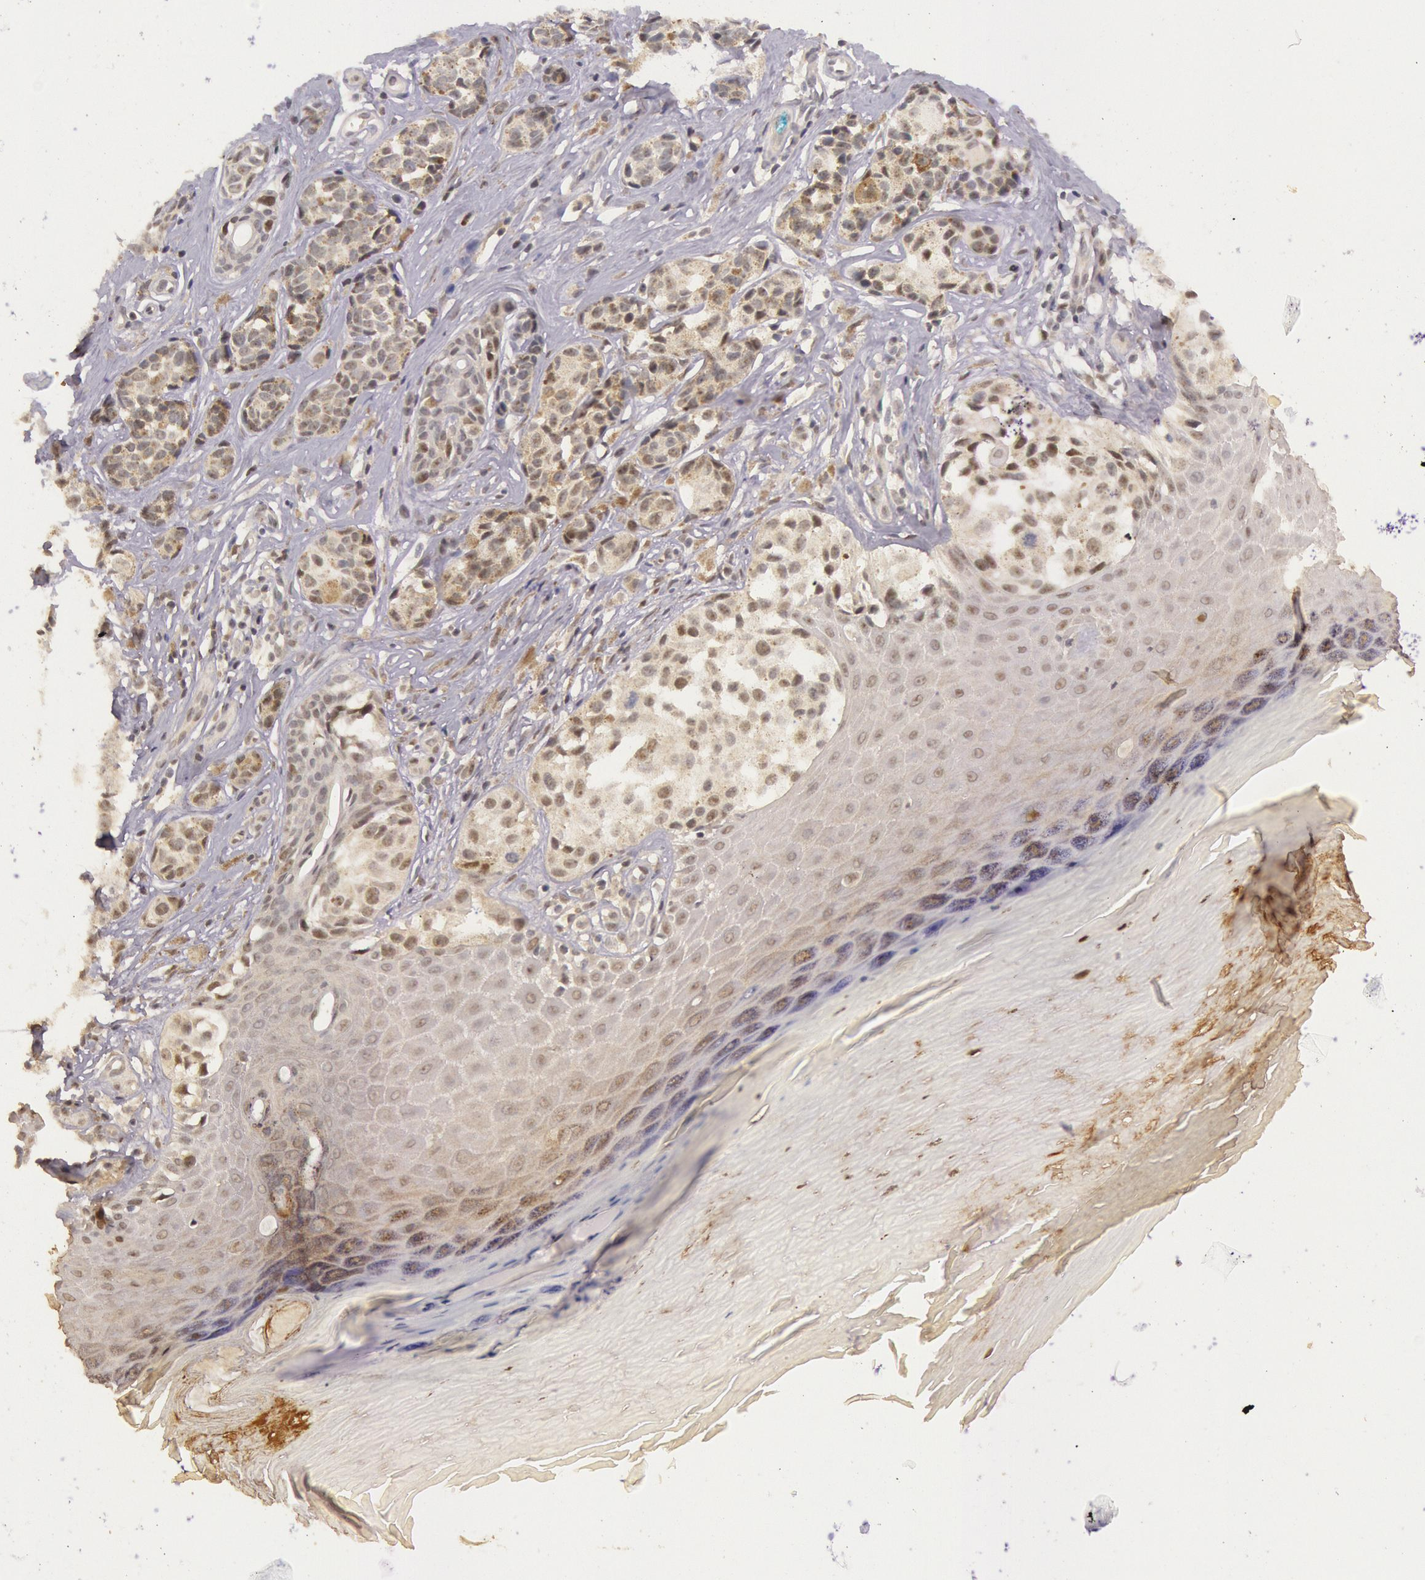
{"staining": {"intensity": "moderate", "quantity": ">75%", "location": "cytoplasmic/membranous"}, "tissue": "melanoma", "cell_type": "Tumor cells", "image_type": "cancer", "snomed": [{"axis": "morphology", "description": "Malignant melanoma, NOS"}, {"axis": "topography", "description": "Skin"}], "caption": "This histopathology image shows melanoma stained with immunohistochemistry to label a protein in brown. The cytoplasmic/membranous of tumor cells show moderate positivity for the protein. Nuclei are counter-stained blue.", "gene": "RTL10", "patient": {"sex": "male", "age": 79}}